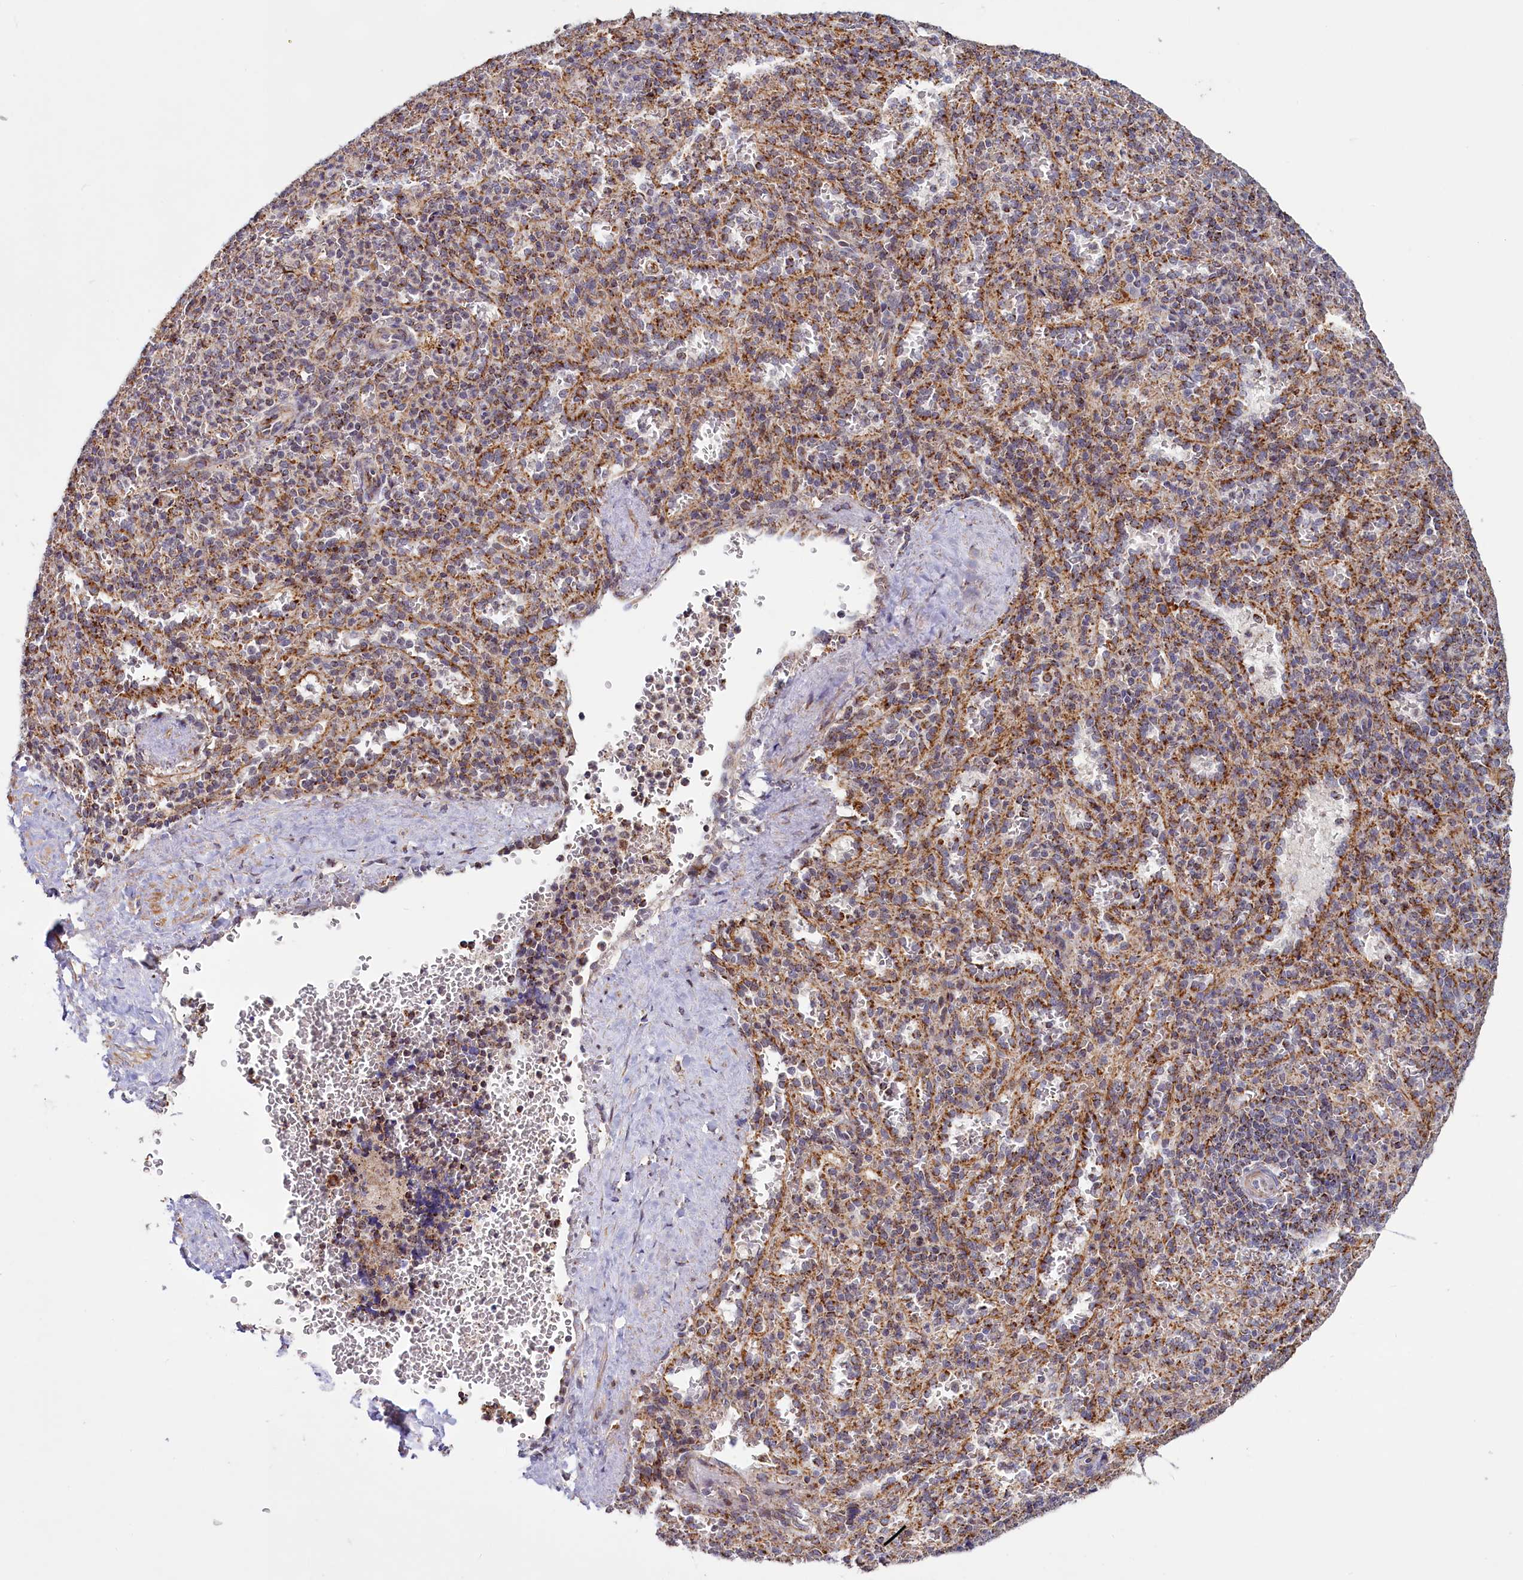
{"staining": {"intensity": "moderate", "quantity": ">75%", "location": "cytoplasmic/membranous"}, "tissue": "spleen", "cell_type": "Cells in red pulp", "image_type": "normal", "snomed": [{"axis": "morphology", "description": "Normal tissue, NOS"}, {"axis": "topography", "description": "Spleen"}], "caption": "Immunohistochemistry of benign spleen demonstrates medium levels of moderate cytoplasmic/membranous positivity in about >75% of cells in red pulp.", "gene": "DYNC2H1", "patient": {"sex": "female", "age": 21}}